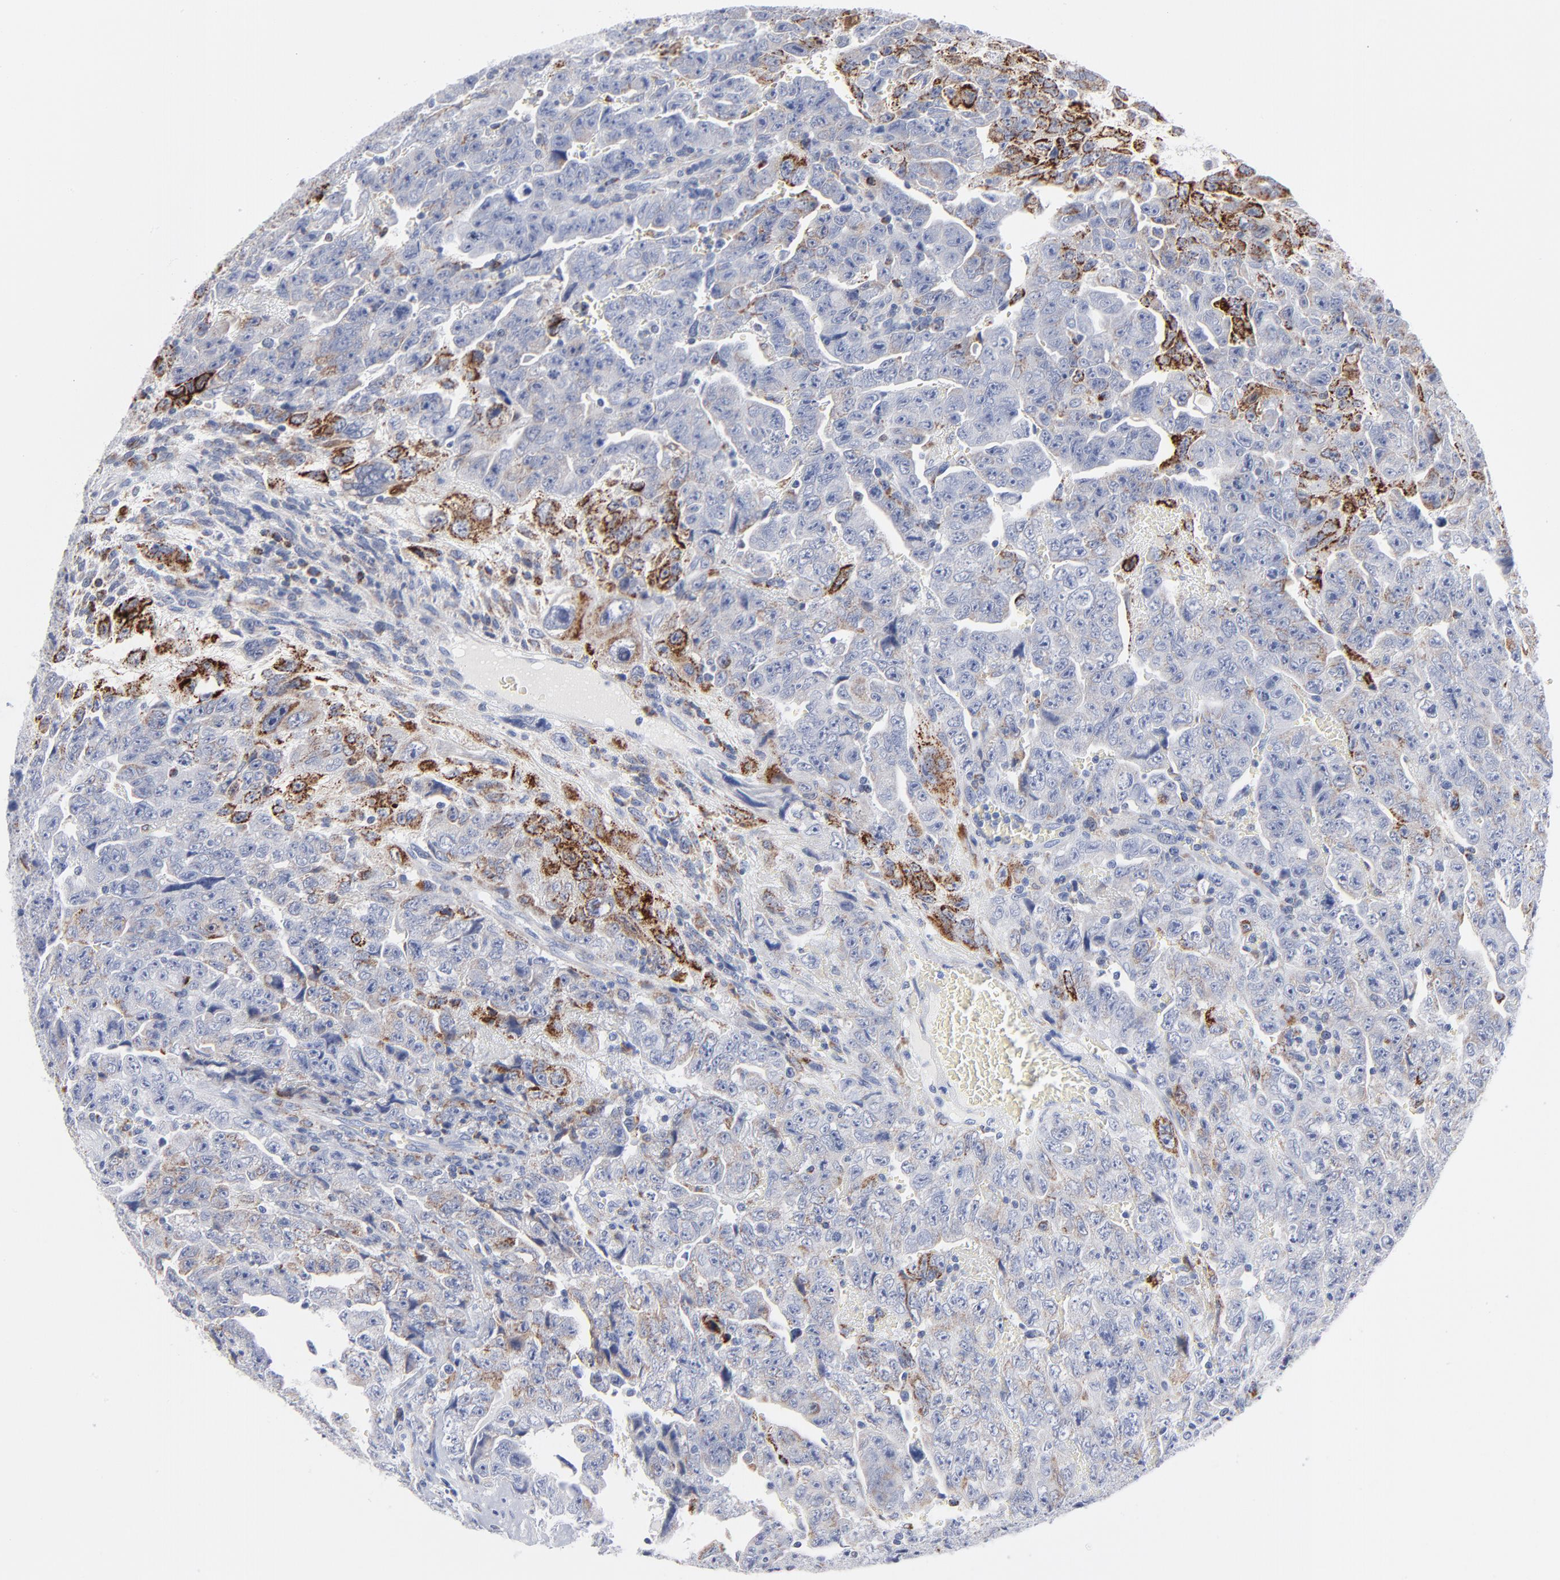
{"staining": {"intensity": "negative", "quantity": "none", "location": "none"}, "tissue": "testis cancer", "cell_type": "Tumor cells", "image_type": "cancer", "snomed": [{"axis": "morphology", "description": "Carcinoma, Embryonal, NOS"}, {"axis": "topography", "description": "Testis"}], "caption": "Immunohistochemistry image of neoplastic tissue: human testis cancer stained with DAB (3,3'-diaminobenzidine) reveals no significant protein staining in tumor cells.", "gene": "CHCHD10", "patient": {"sex": "male", "age": 28}}